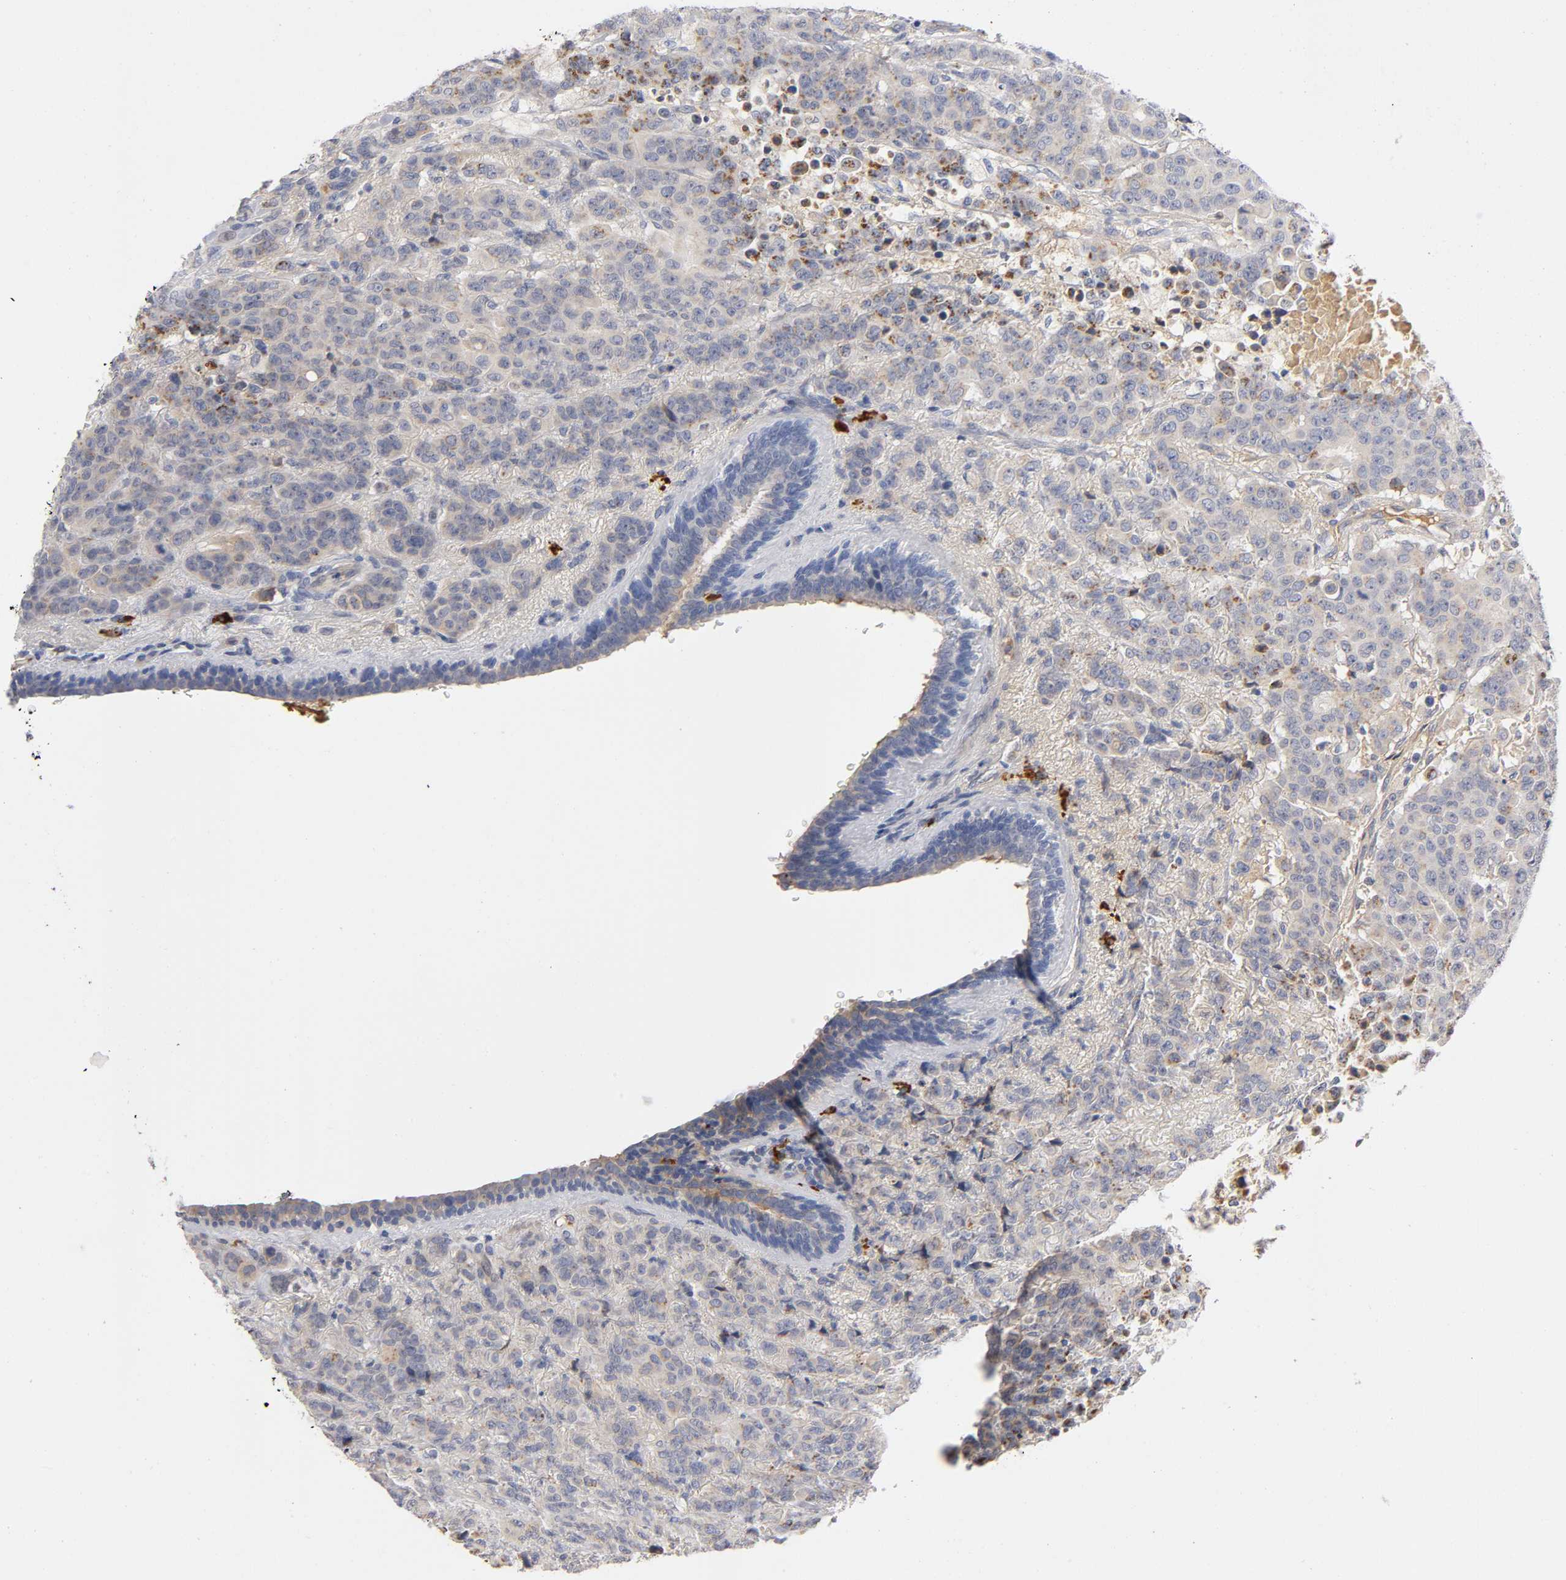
{"staining": {"intensity": "weak", "quantity": ">75%", "location": "cytoplasmic/membranous"}, "tissue": "breast cancer", "cell_type": "Tumor cells", "image_type": "cancer", "snomed": [{"axis": "morphology", "description": "Duct carcinoma"}, {"axis": "topography", "description": "Breast"}], "caption": "A high-resolution histopathology image shows immunohistochemistry (IHC) staining of infiltrating ductal carcinoma (breast), which reveals weak cytoplasmic/membranous expression in approximately >75% of tumor cells. (Stains: DAB (3,3'-diaminobenzidine) in brown, nuclei in blue, Microscopy: brightfield microscopy at high magnification).", "gene": "NOVA1", "patient": {"sex": "female", "age": 40}}